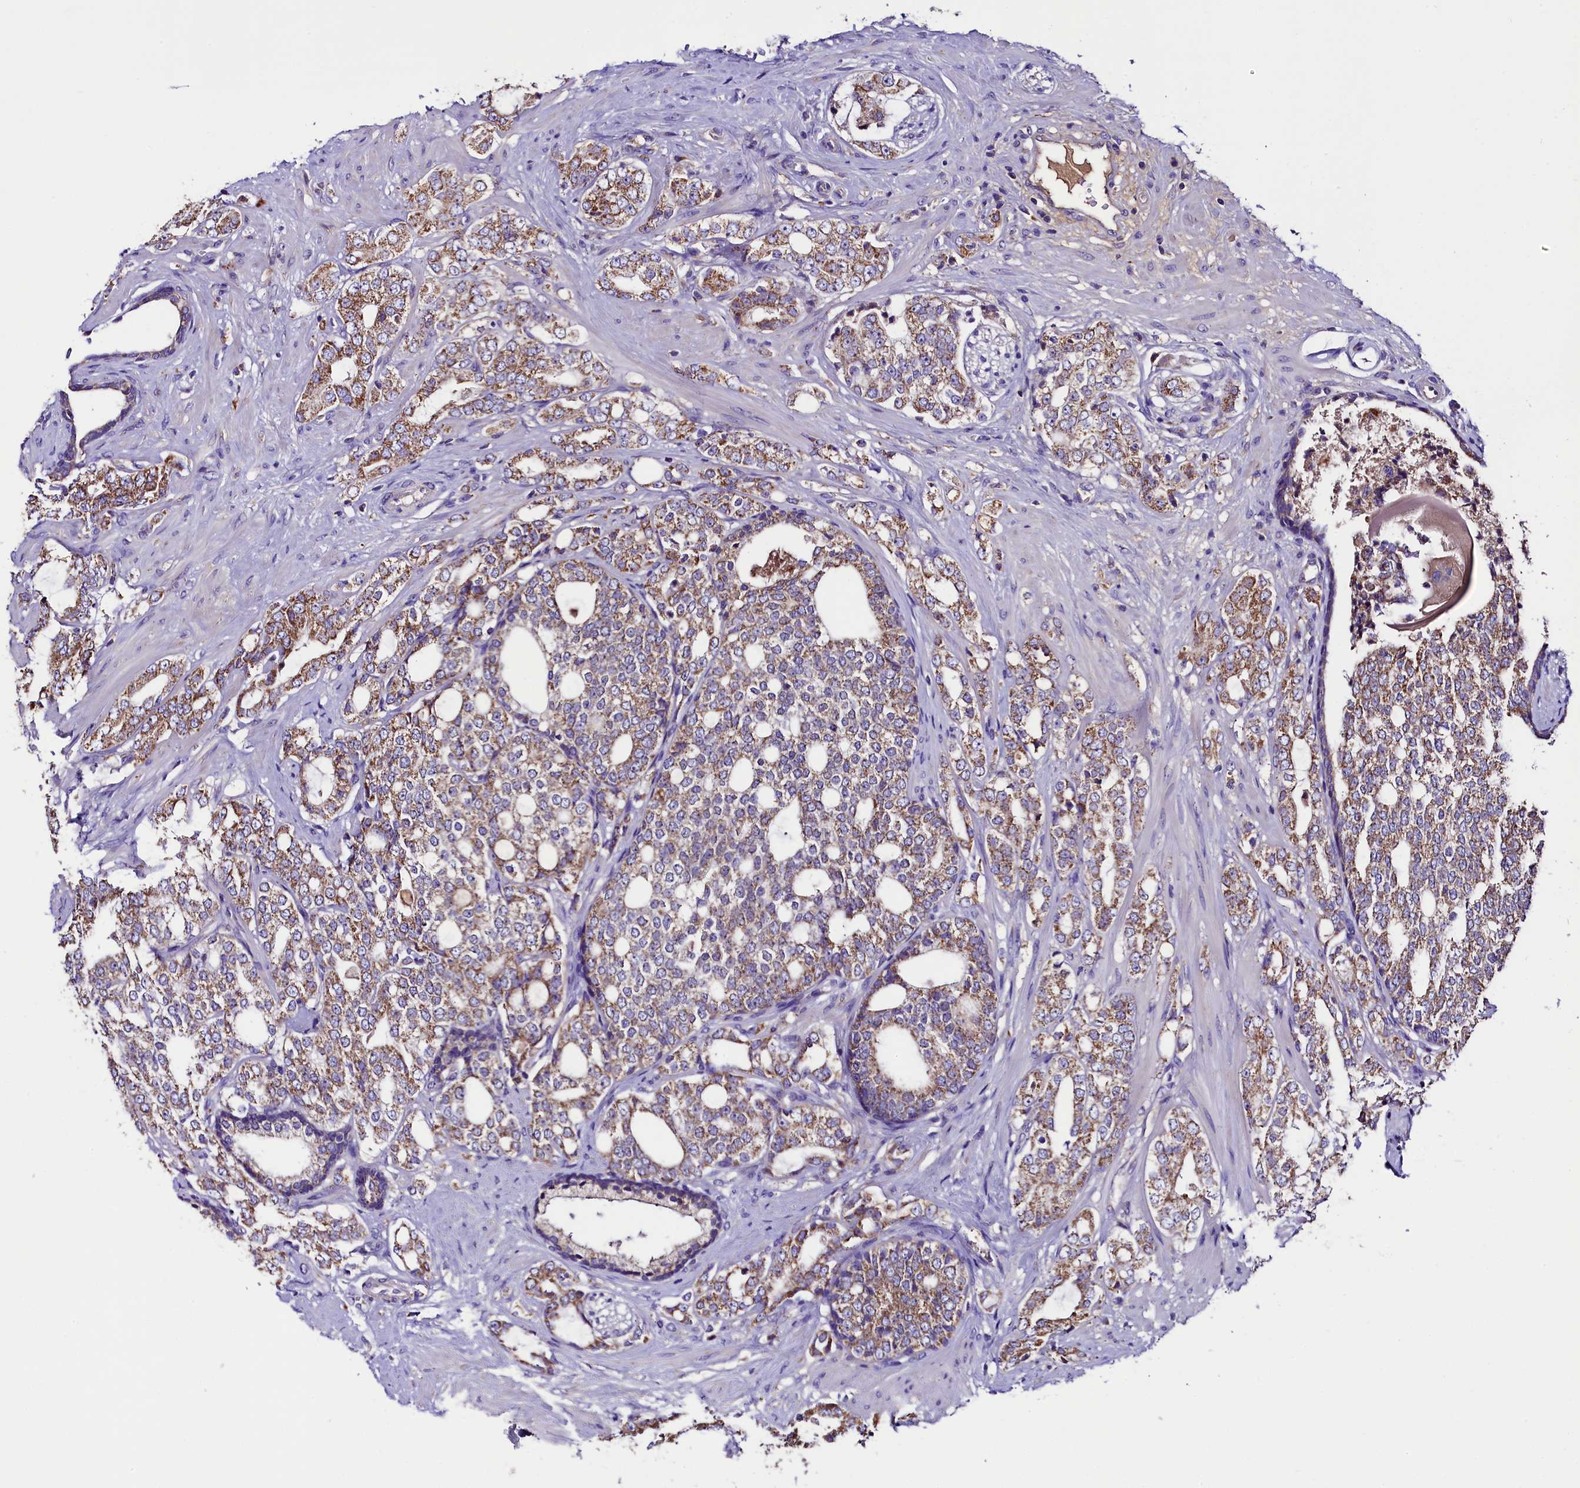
{"staining": {"intensity": "moderate", "quantity": ">75%", "location": "cytoplasmic/membranous"}, "tissue": "prostate cancer", "cell_type": "Tumor cells", "image_type": "cancer", "snomed": [{"axis": "morphology", "description": "Adenocarcinoma, High grade"}, {"axis": "topography", "description": "Prostate"}], "caption": "Protein expression analysis of human prostate cancer reveals moderate cytoplasmic/membranous staining in approximately >75% of tumor cells.", "gene": "SIX5", "patient": {"sex": "male", "age": 64}}